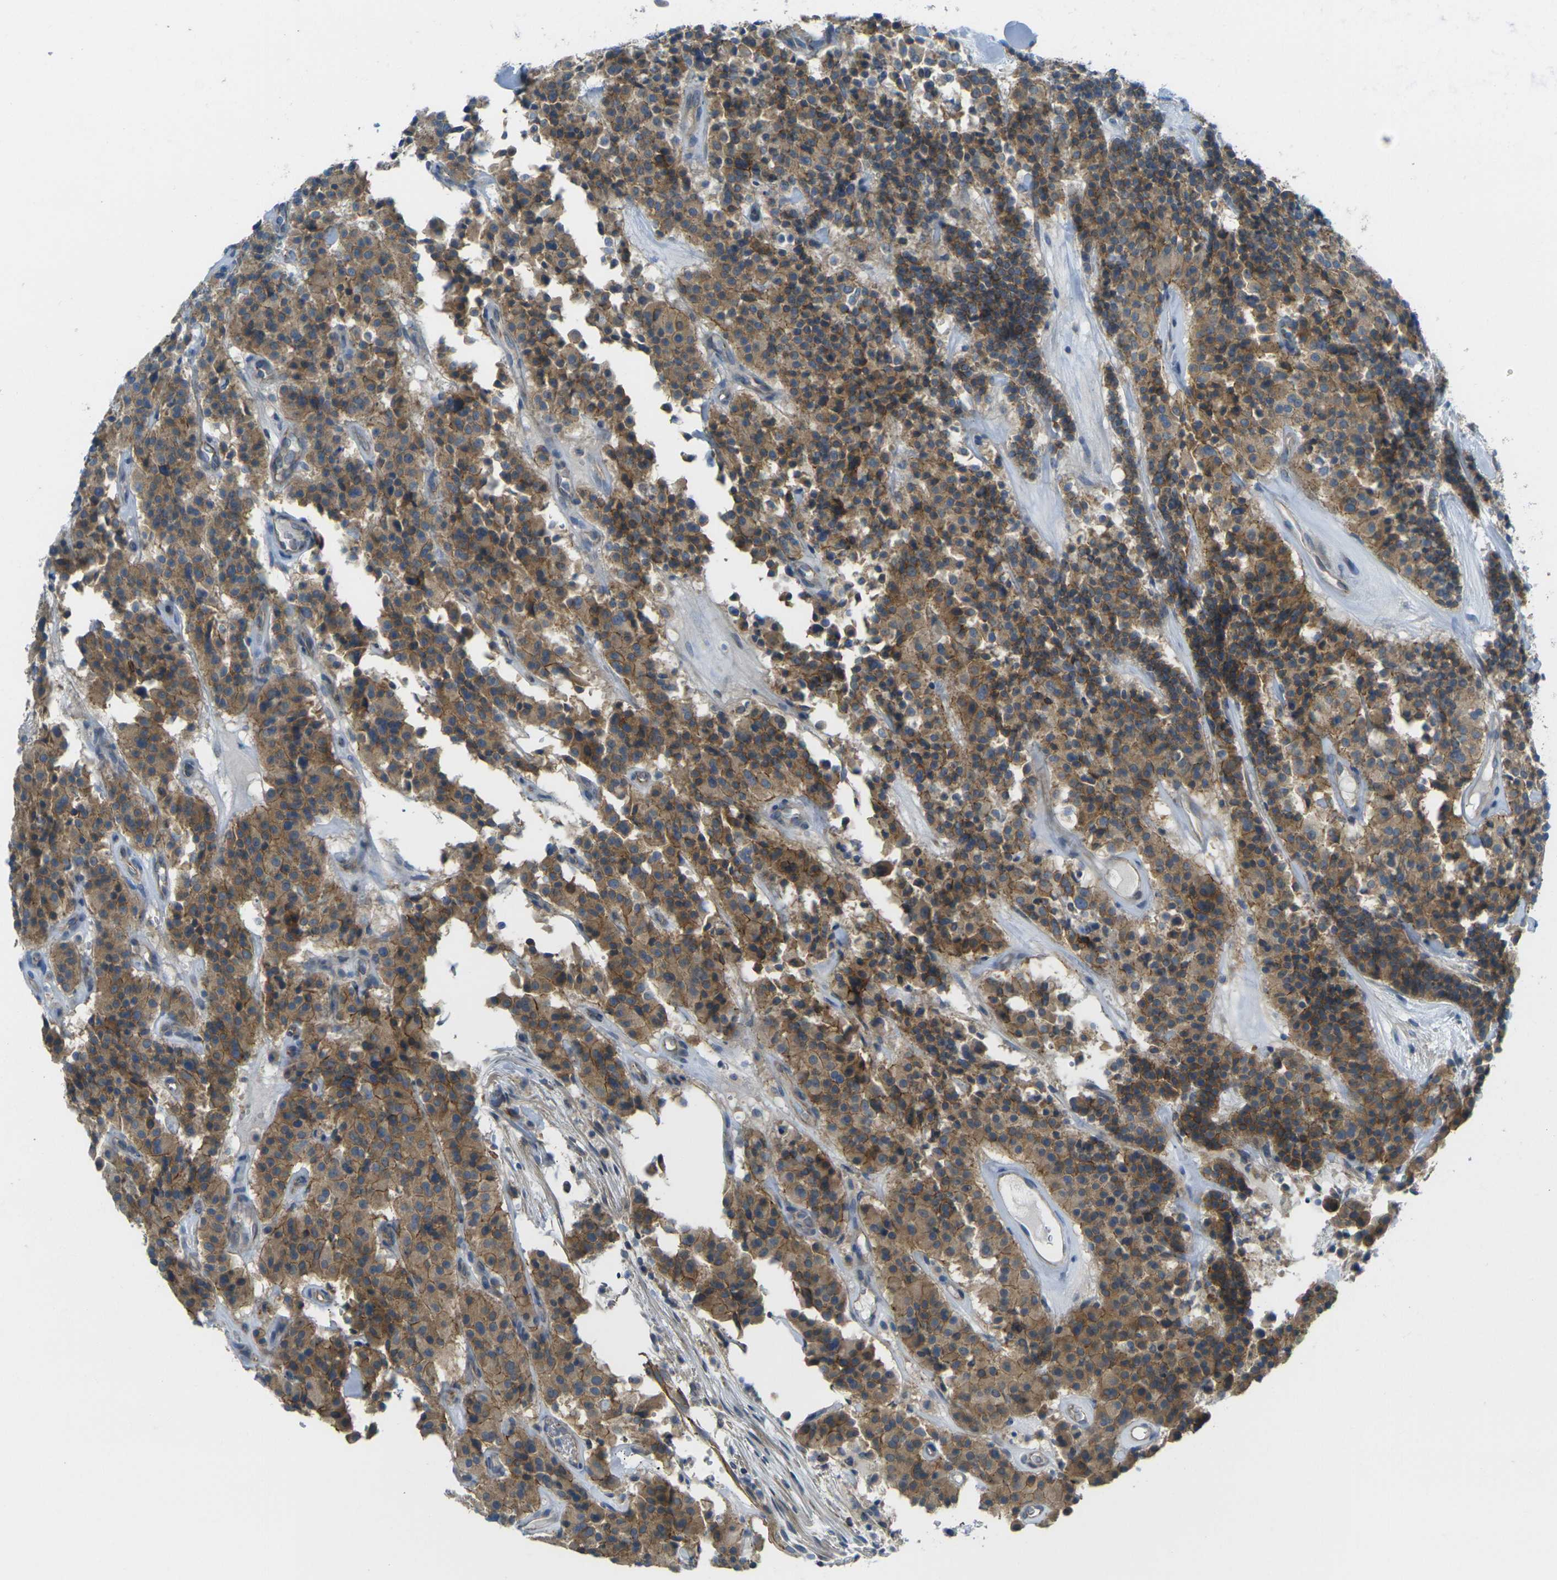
{"staining": {"intensity": "moderate", "quantity": ">75%", "location": "cytoplasmic/membranous"}, "tissue": "carcinoid", "cell_type": "Tumor cells", "image_type": "cancer", "snomed": [{"axis": "morphology", "description": "Carcinoid, malignant, NOS"}, {"axis": "topography", "description": "Lung"}], "caption": "Immunohistochemical staining of human carcinoid (malignant) demonstrates medium levels of moderate cytoplasmic/membranous expression in approximately >75% of tumor cells.", "gene": "RHBDD1", "patient": {"sex": "male", "age": 30}}